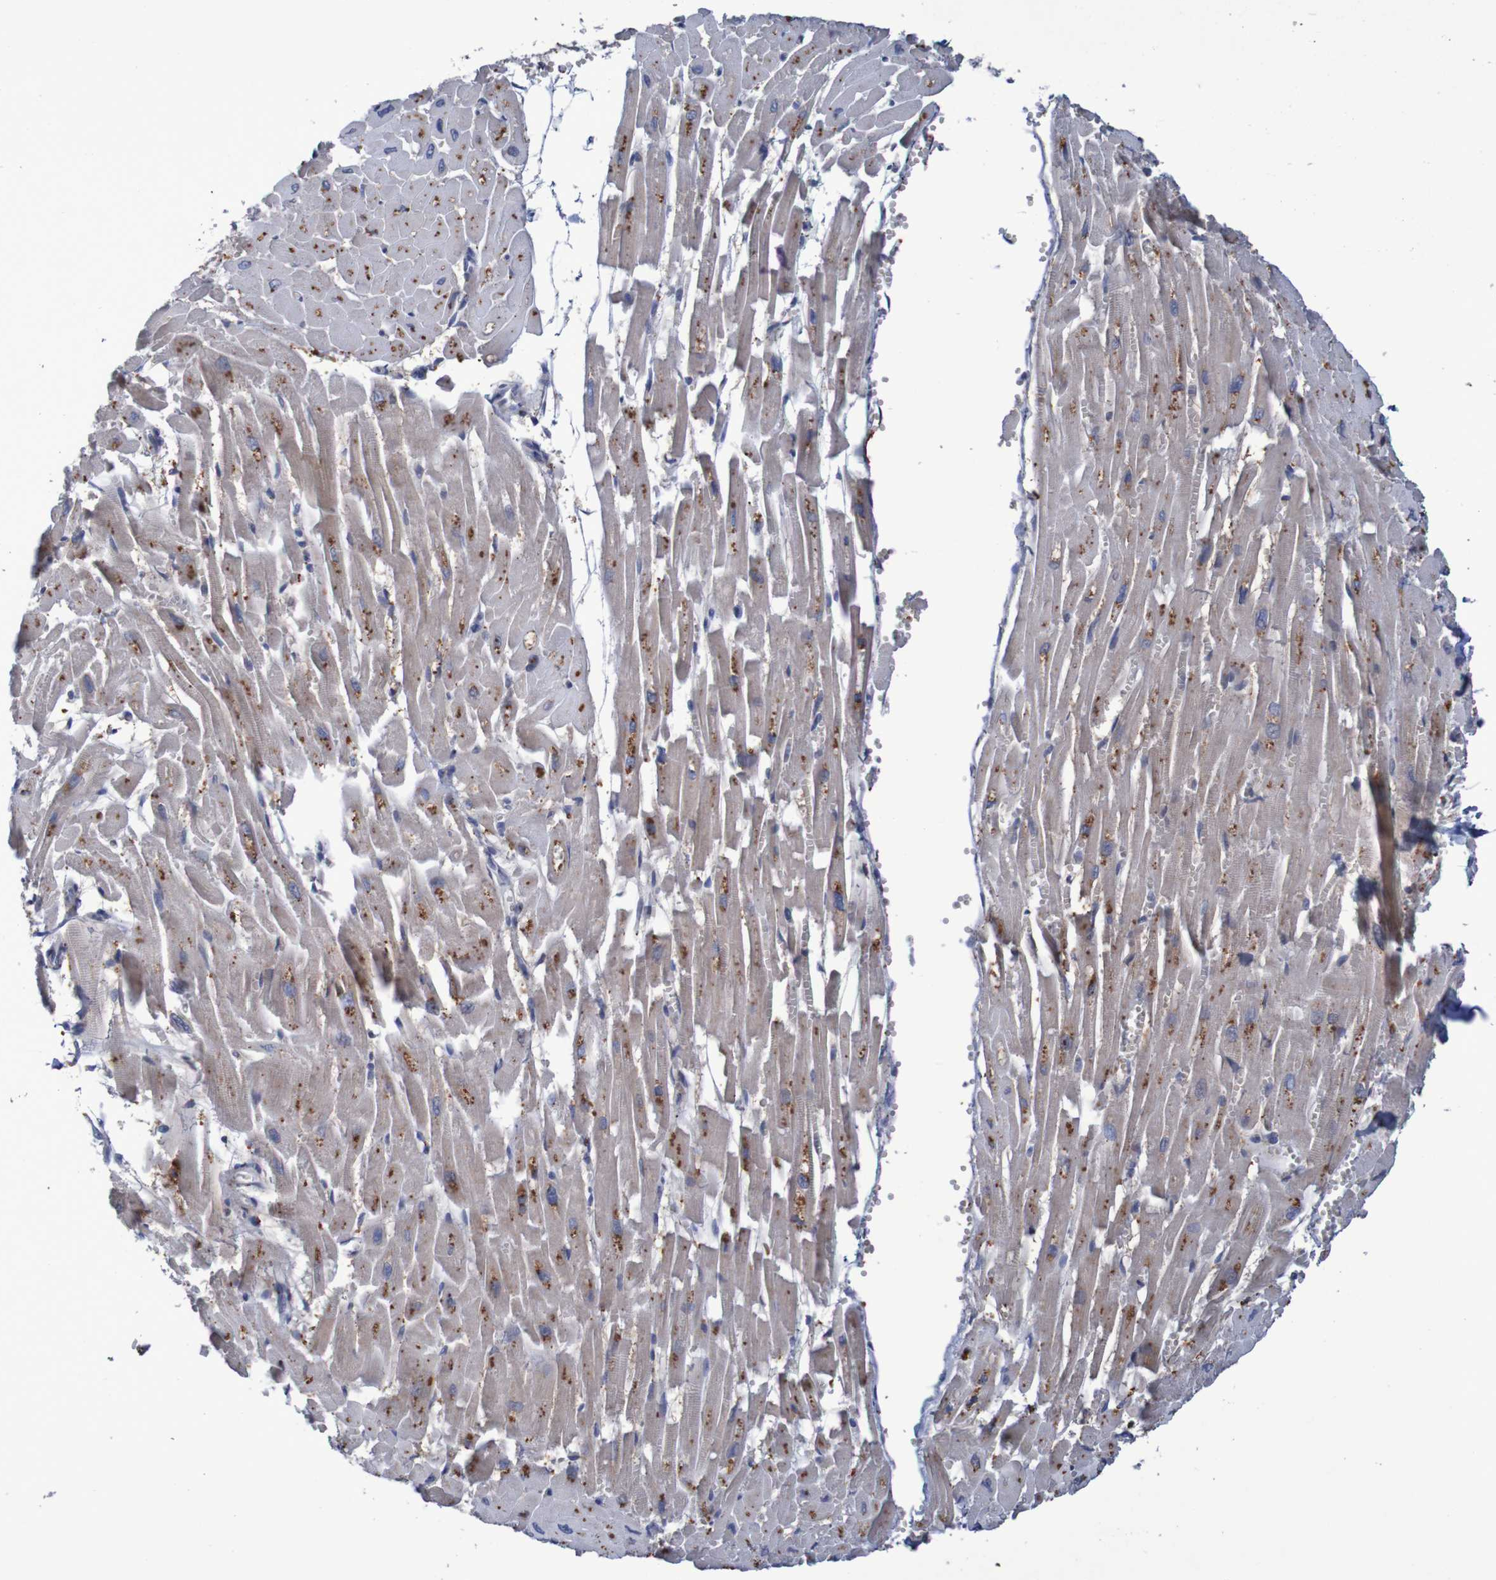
{"staining": {"intensity": "moderate", "quantity": "25%-75%", "location": "cytoplasmic/membranous"}, "tissue": "heart muscle", "cell_type": "Cardiomyocytes", "image_type": "normal", "snomed": [{"axis": "morphology", "description": "Normal tissue, NOS"}, {"axis": "topography", "description": "Heart"}], "caption": "A histopathology image of human heart muscle stained for a protein shows moderate cytoplasmic/membranous brown staining in cardiomyocytes.", "gene": "FBP1", "patient": {"sex": "female", "age": 19}}